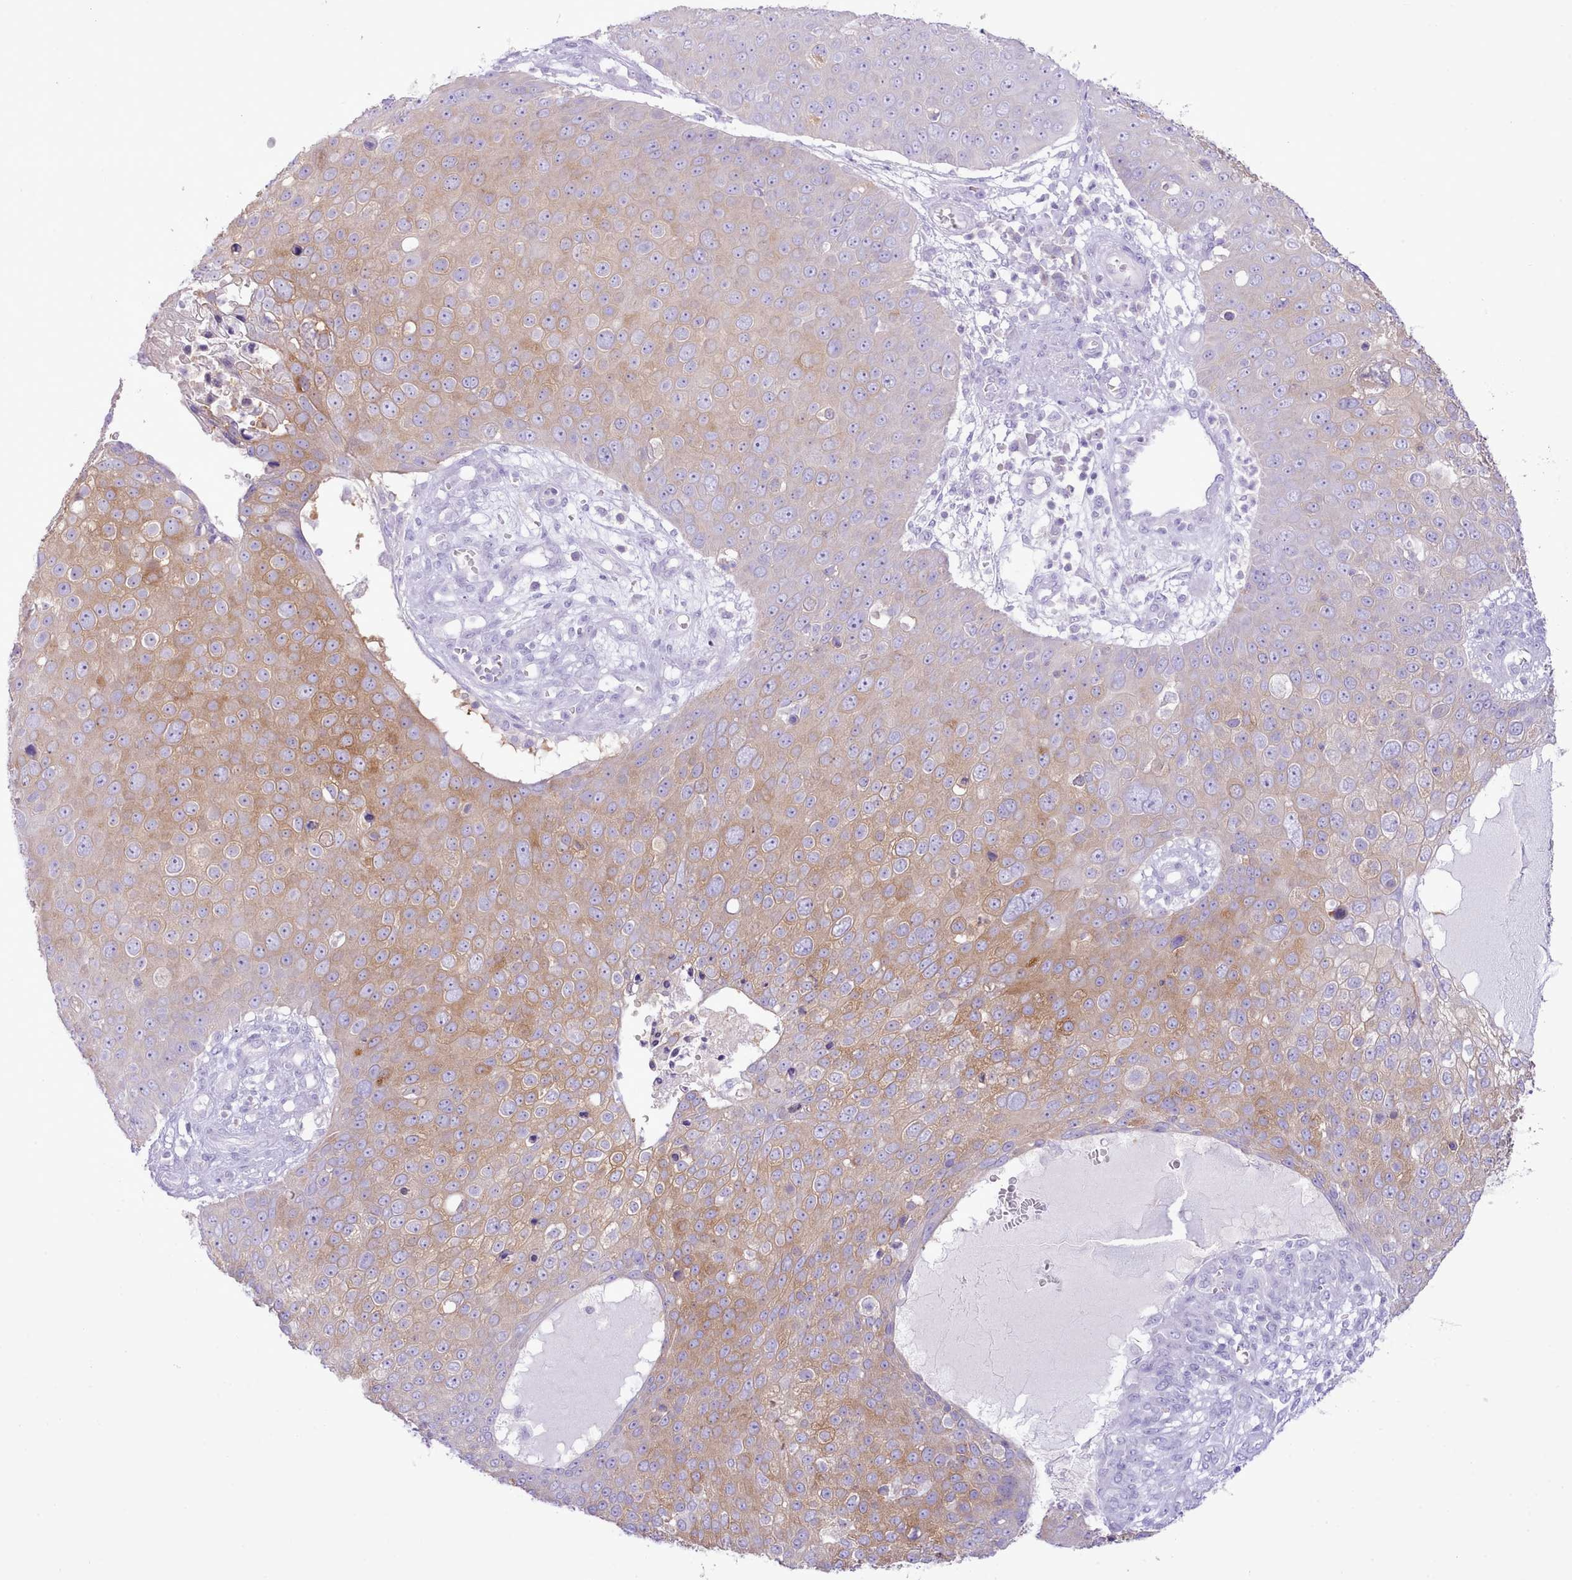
{"staining": {"intensity": "moderate", "quantity": "25%-75%", "location": "cytoplasmic/membranous"}, "tissue": "skin cancer", "cell_type": "Tumor cells", "image_type": "cancer", "snomed": [{"axis": "morphology", "description": "Squamous cell carcinoma, NOS"}, {"axis": "topography", "description": "Skin"}], "caption": "Protein staining demonstrates moderate cytoplasmic/membranous expression in about 25%-75% of tumor cells in skin cancer (squamous cell carcinoma).", "gene": "MDFI", "patient": {"sex": "male", "age": 71}}